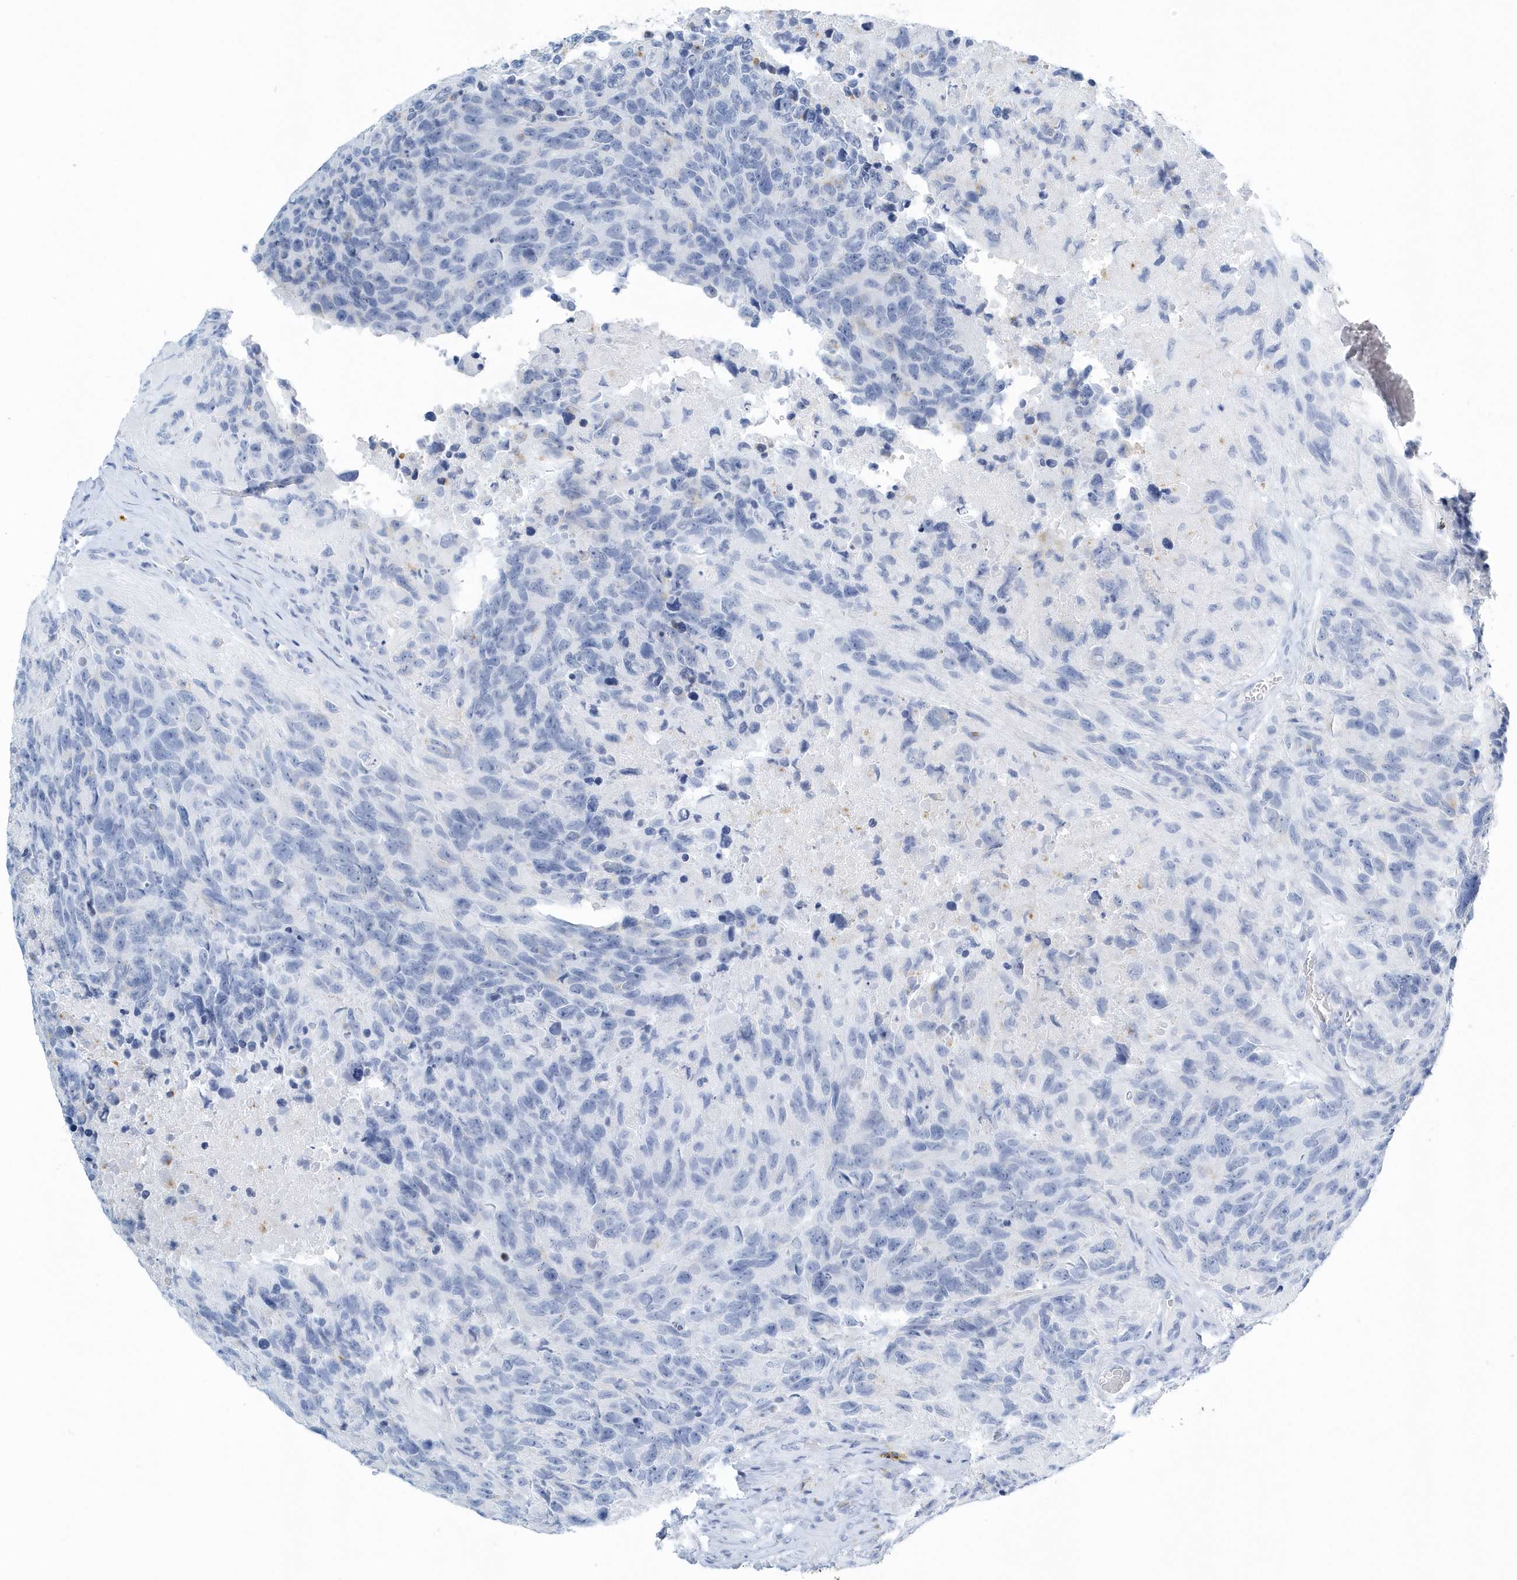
{"staining": {"intensity": "negative", "quantity": "none", "location": "none"}, "tissue": "glioma", "cell_type": "Tumor cells", "image_type": "cancer", "snomed": [{"axis": "morphology", "description": "Glioma, malignant, High grade"}, {"axis": "topography", "description": "Brain"}], "caption": "DAB immunohistochemical staining of high-grade glioma (malignant) shows no significant positivity in tumor cells. (DAB IHC visualized using brightfield microscopy, high magnification).", "gene": "PTPRO", "patient": {"sex": "male", "age": 69}}